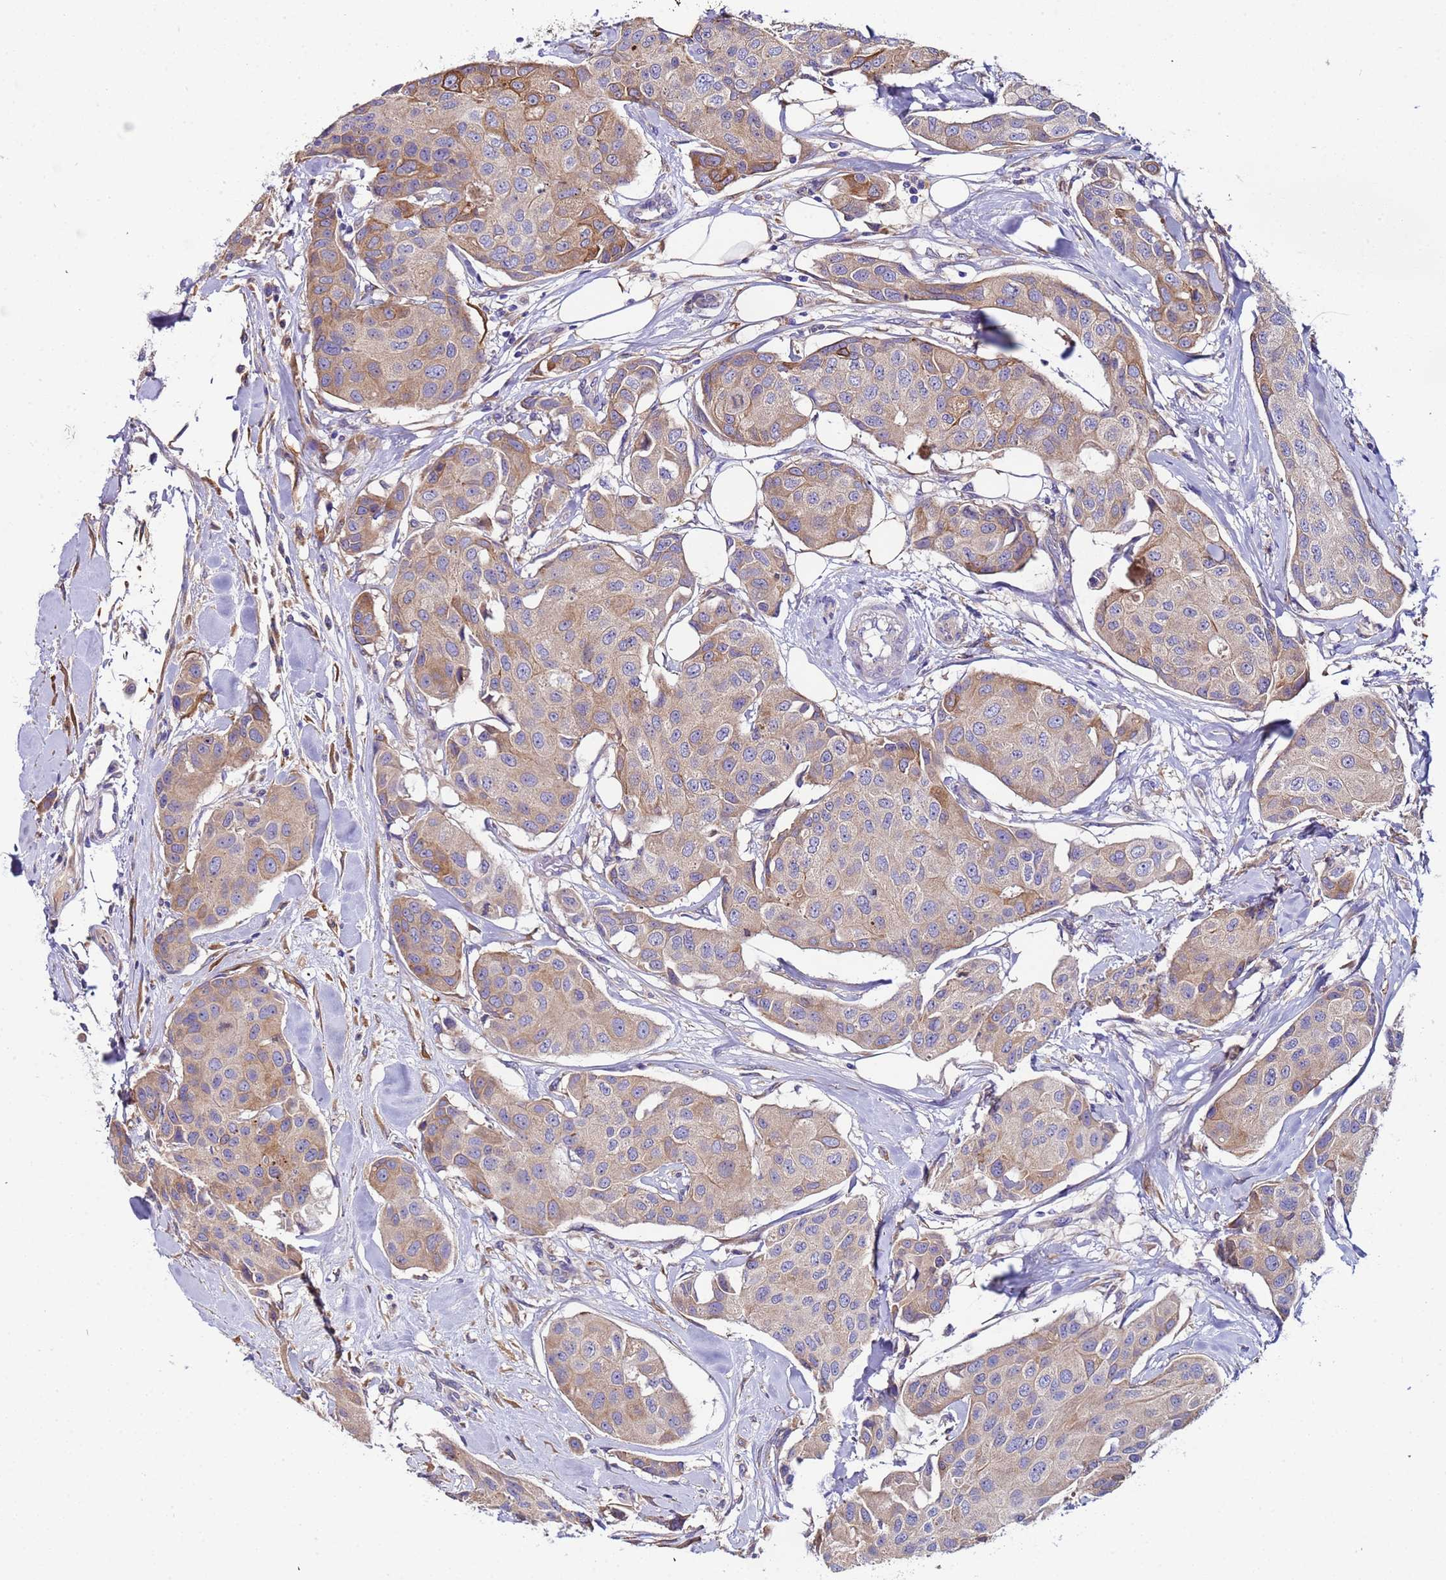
{"staining": {"intensity": "moderate", "quantity": "<25%", "location": "cytoplasmic/membranous"}, "tissue": "breast cancer", "cell_type": "Tumor cells", "image_type": "cancer", "snomed": [{"axis": "morphology", "description": "Duct carcinoma"}, {"axis": "topography", "description": "Breast"}, {"axis": "topography", "description": "Lymph node"}], "caption": "The photomicrograph demonstrates immunohistochemical staining of breast cancer (invasive ductal carcinoma). There is moderate cytoplasmic/membranous expression is present in approximately <25% of tumor cells. Immunohistochemistry stains the protein in brown and the nuclei are stained blue.", "gene": "PAQR7", "patient": {"sex": "female", "age": 80}}